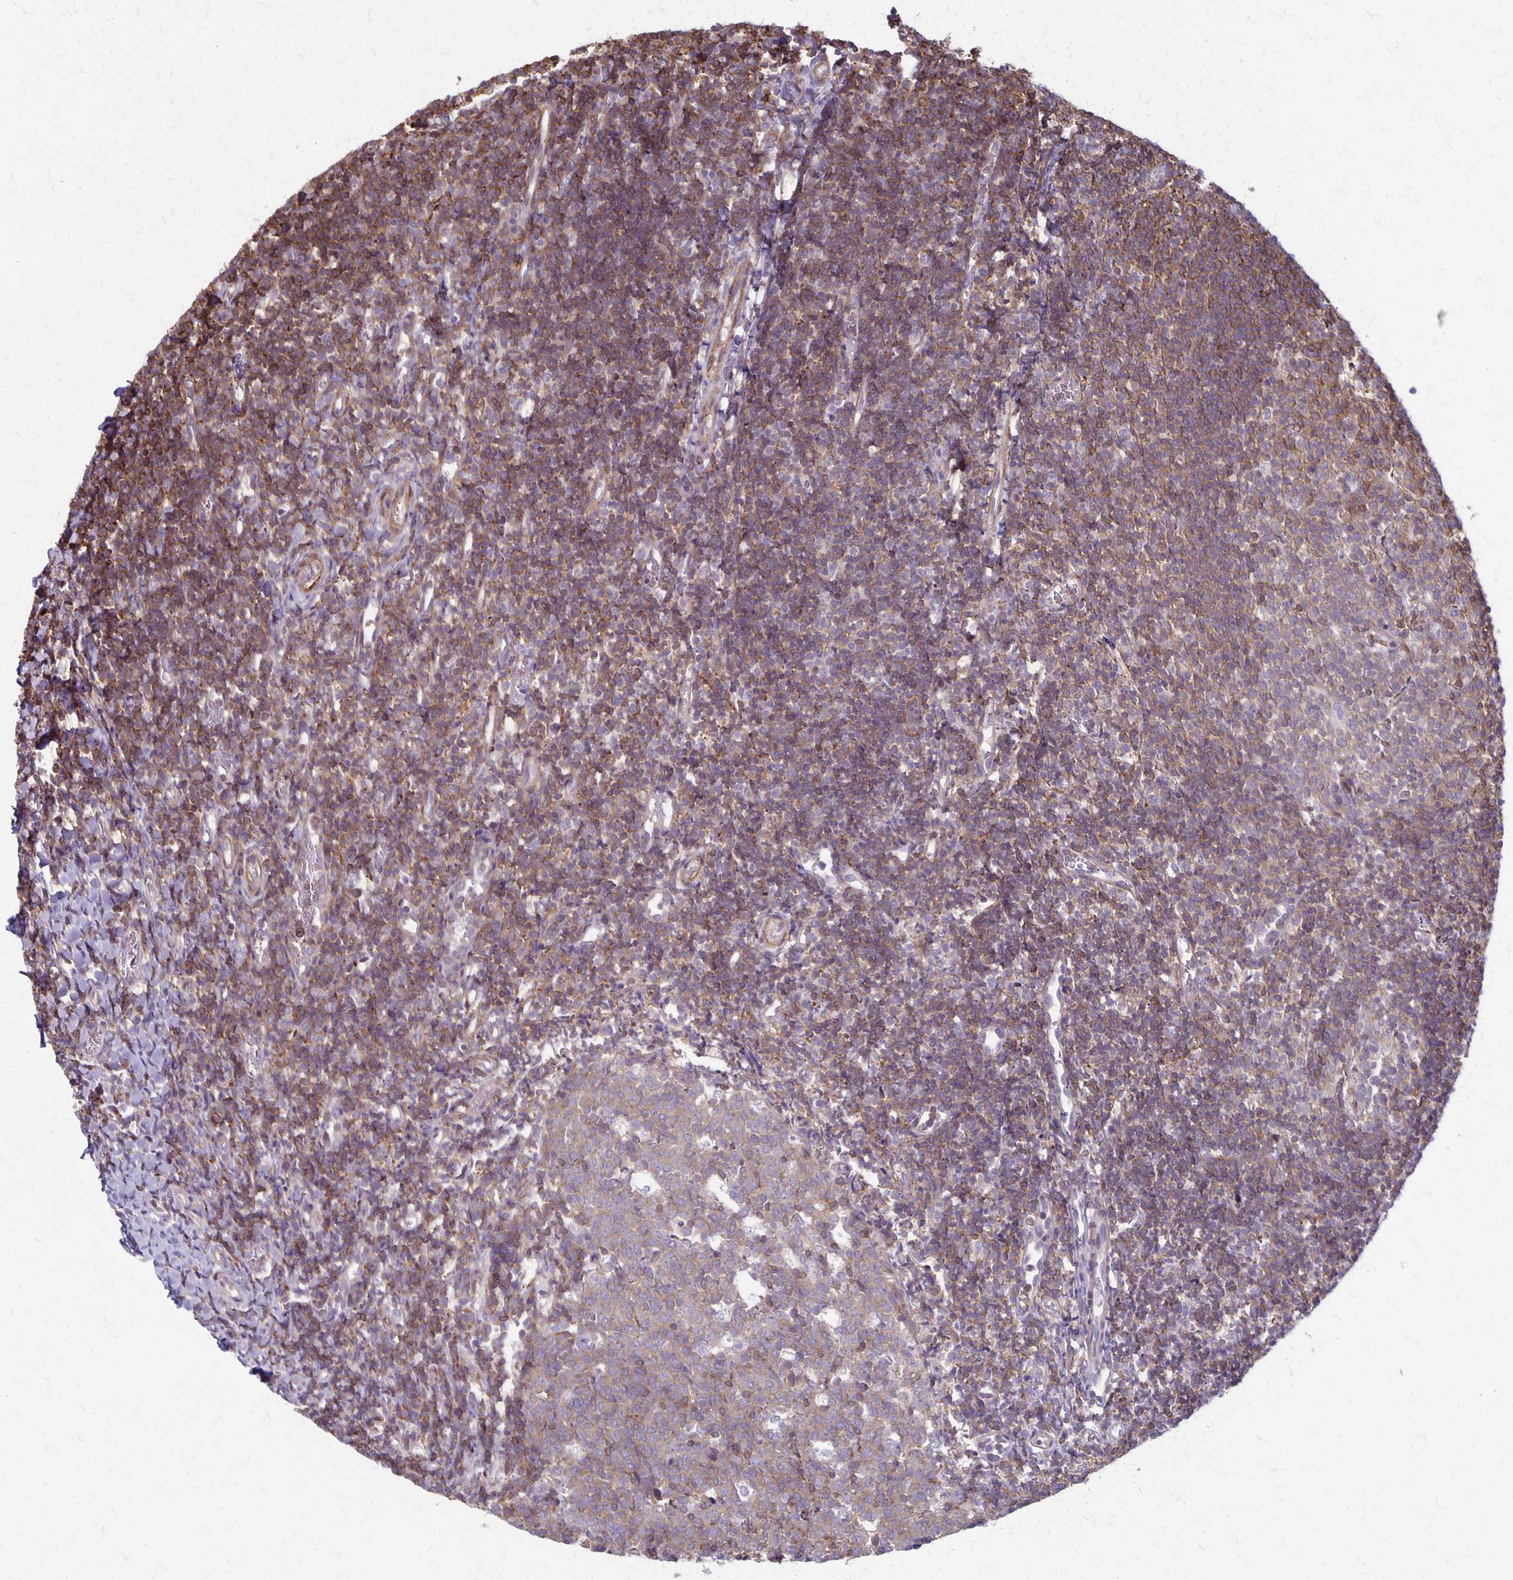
{"staining": {"intensity": "moderate", "quantity": "25%-75%", "location": "cytoplasmic/membranous"}, "tissue": "tonsil", "cell_type": "Germinal center cells", "image_type": "normal", "snomed": [{"axis": "morphology", "description": "Normal tissue, NOS"}, {"axis": "topography", "description": "Tonsil"}], "caption": "A high-resolution histopathology image shows immunohistochemistry (IHC) staining of unremarkable tonsil, which displays moderate cytoplasmic/membranous expression in approximately 25%-75% of germinal center cells. (Brightfield microscopy of DAB IHC at high magnification).", "gene": "SEPTIN5", "patient": {"sex": "female", "age": 10}}